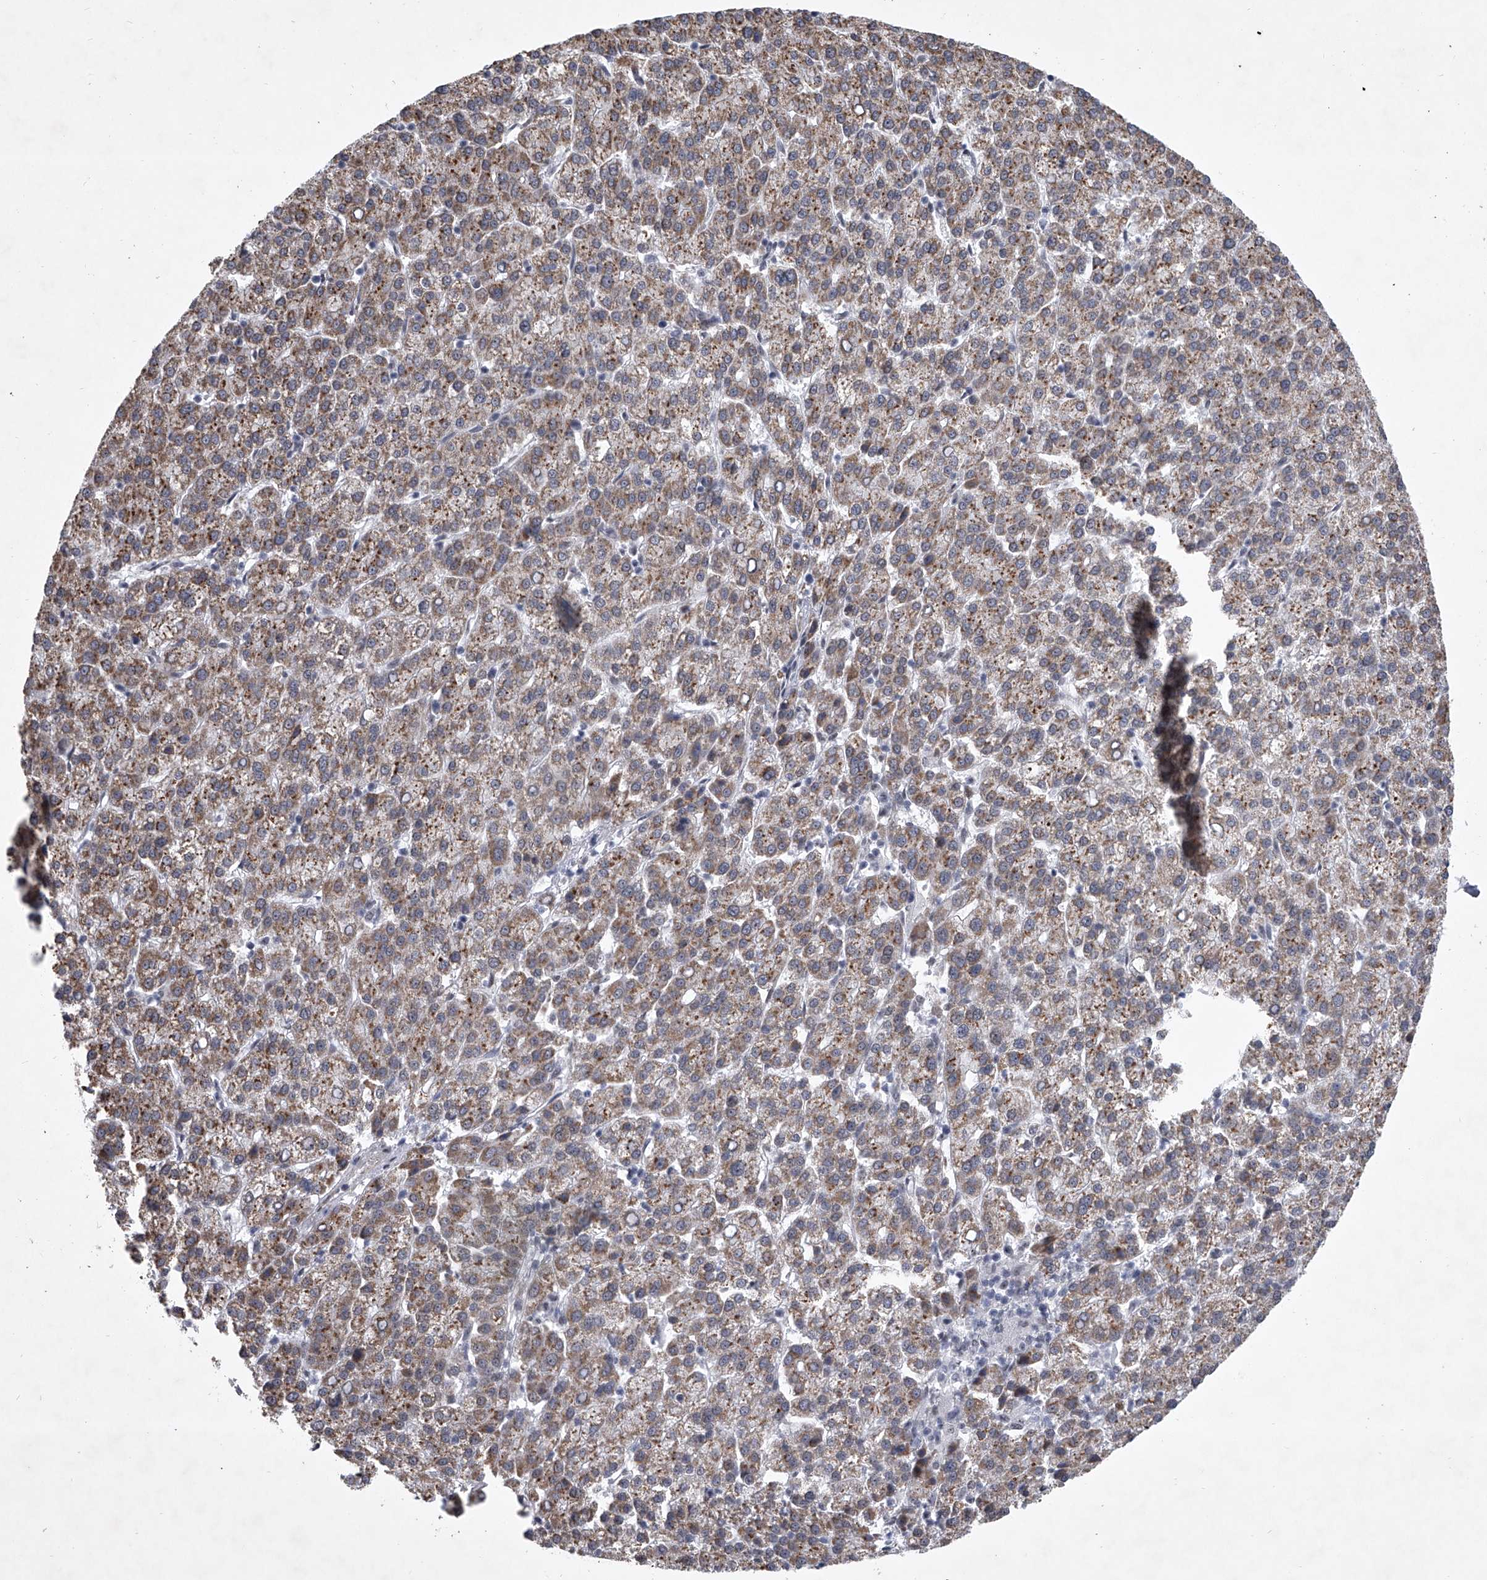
{"staining": {"intensity": "moderate", "quantity": ">75%", "location": "cytoplasmic/membranous"}, "tissue": "liver cancer", "cell_type": "Tumor cells", "image_type": "cancer", "snomed": [{"axis": "morphology", "description": "Carcinoma, Hepatocellular, NOS"}, {"axis": "topography", "description": "Liver"}], "caption": "Immunohistochemistry photomicrograph of neoplastic tissue: human liver cancer (hepatocellular carcinoma) stained using IHC reveals medium levels of moderate protein expression localized specifically in the cytoplasmic/membranous of tumor cells, appearing as a cytoplasmic/membranous brown color.", "gene": "MLLT1", "patient": {"sex": "female", "age": 58}}